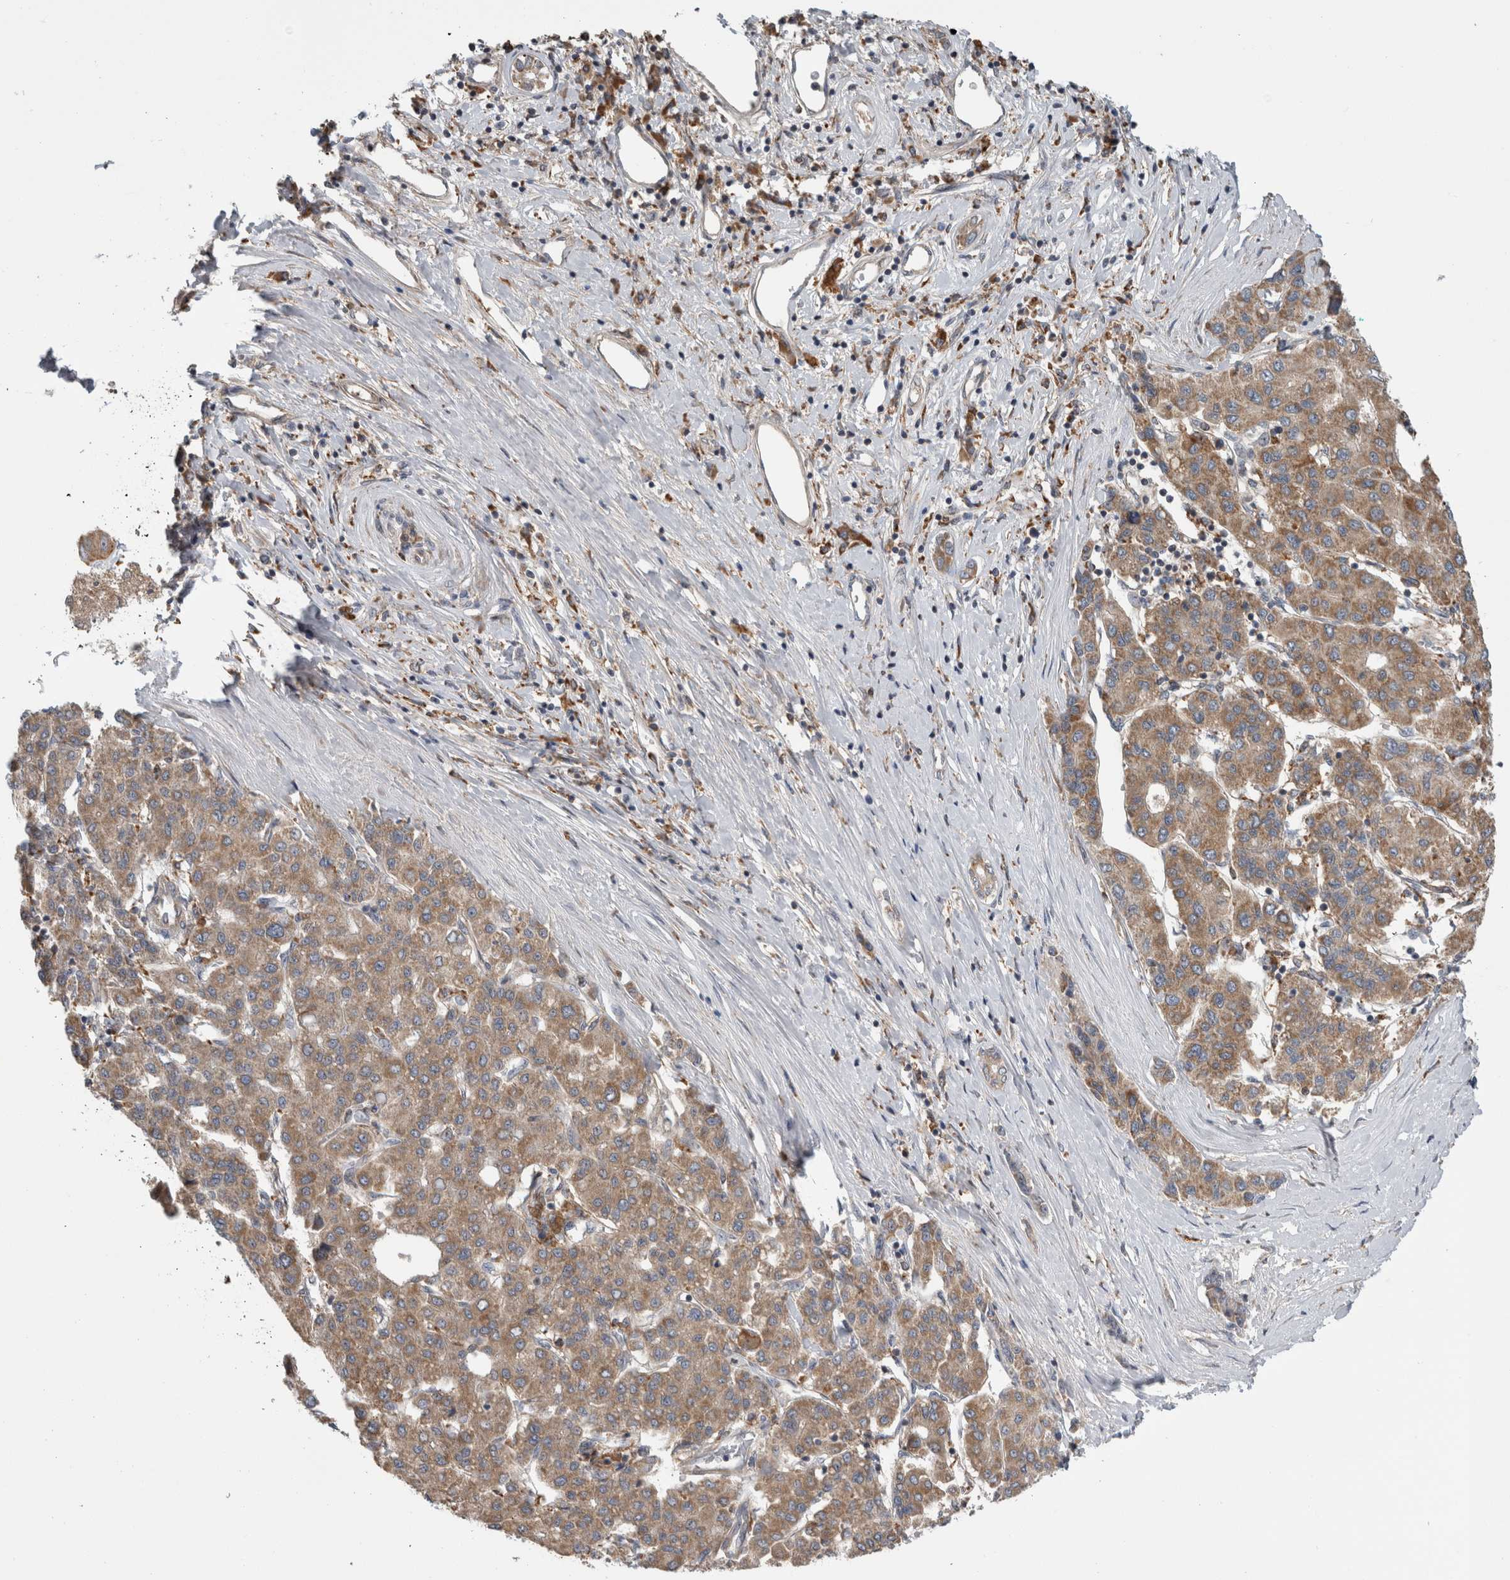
{"staining": {"intensity": "moderate", "quantity": ">75%", "location": "cytoplasmic/membranous"}, "tissue": "liver cancer", "cell_type": "Tumor cells", "image_type": "cancer", "snomed": [{"axis": "morphology", "description": "Carcinoma, Hepatocellular, NOS"}, {"axis": "topography", "description": "Liver"}], "caption": "Human liver cancer (hepatocellular carcinoma) stained with a protein marker displays moderate staining in tumor cells.", "gene": "ADGRL3", "patient": {"sex": "male", "age": 65}}